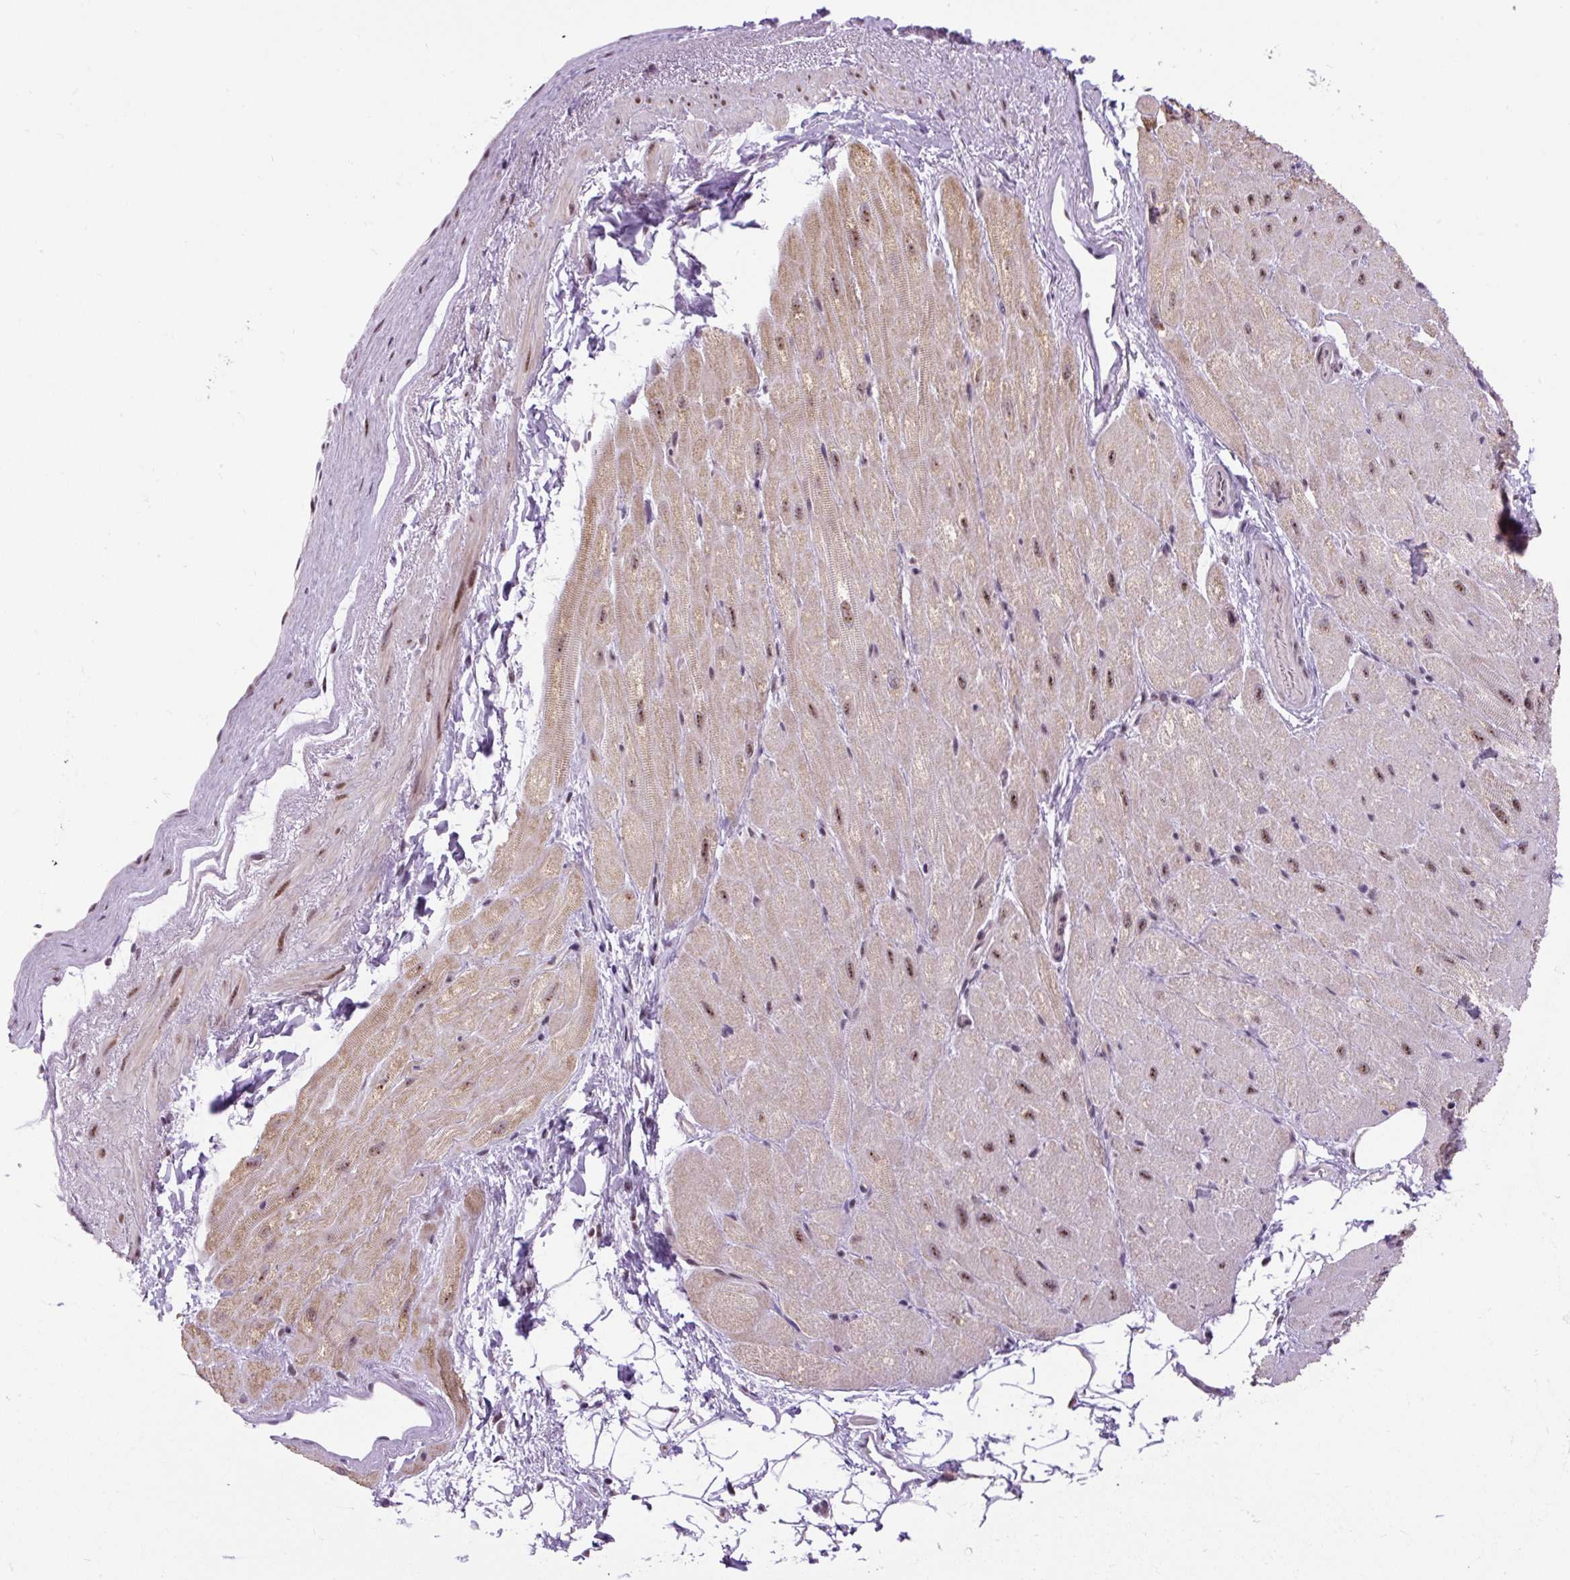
{"staining": {"intensity": "moderate", "quantity": "25%-75%", "location": "cytoplasmic/membranous,nuclear"}, "tissue": "heart muscle", "cell_type": "Cardiomyocytes", "image_type": "normal", "snomed": [{"axis": "morphology", "description": "Normal tissue, NOS"}, {"axis": "topography", "description": "Heart"}], "caption": "A brown stain labels moderate cytoplasmic/membranous,nuclear expression of a protein in cardiomyocytes of unremarkable human heart muscle. Immunohistochemistry stains the protein of interest in brown and the nuclei are stained blue.", "gene": "SMC5", "patient": {"sex": "male", "age": 62}}